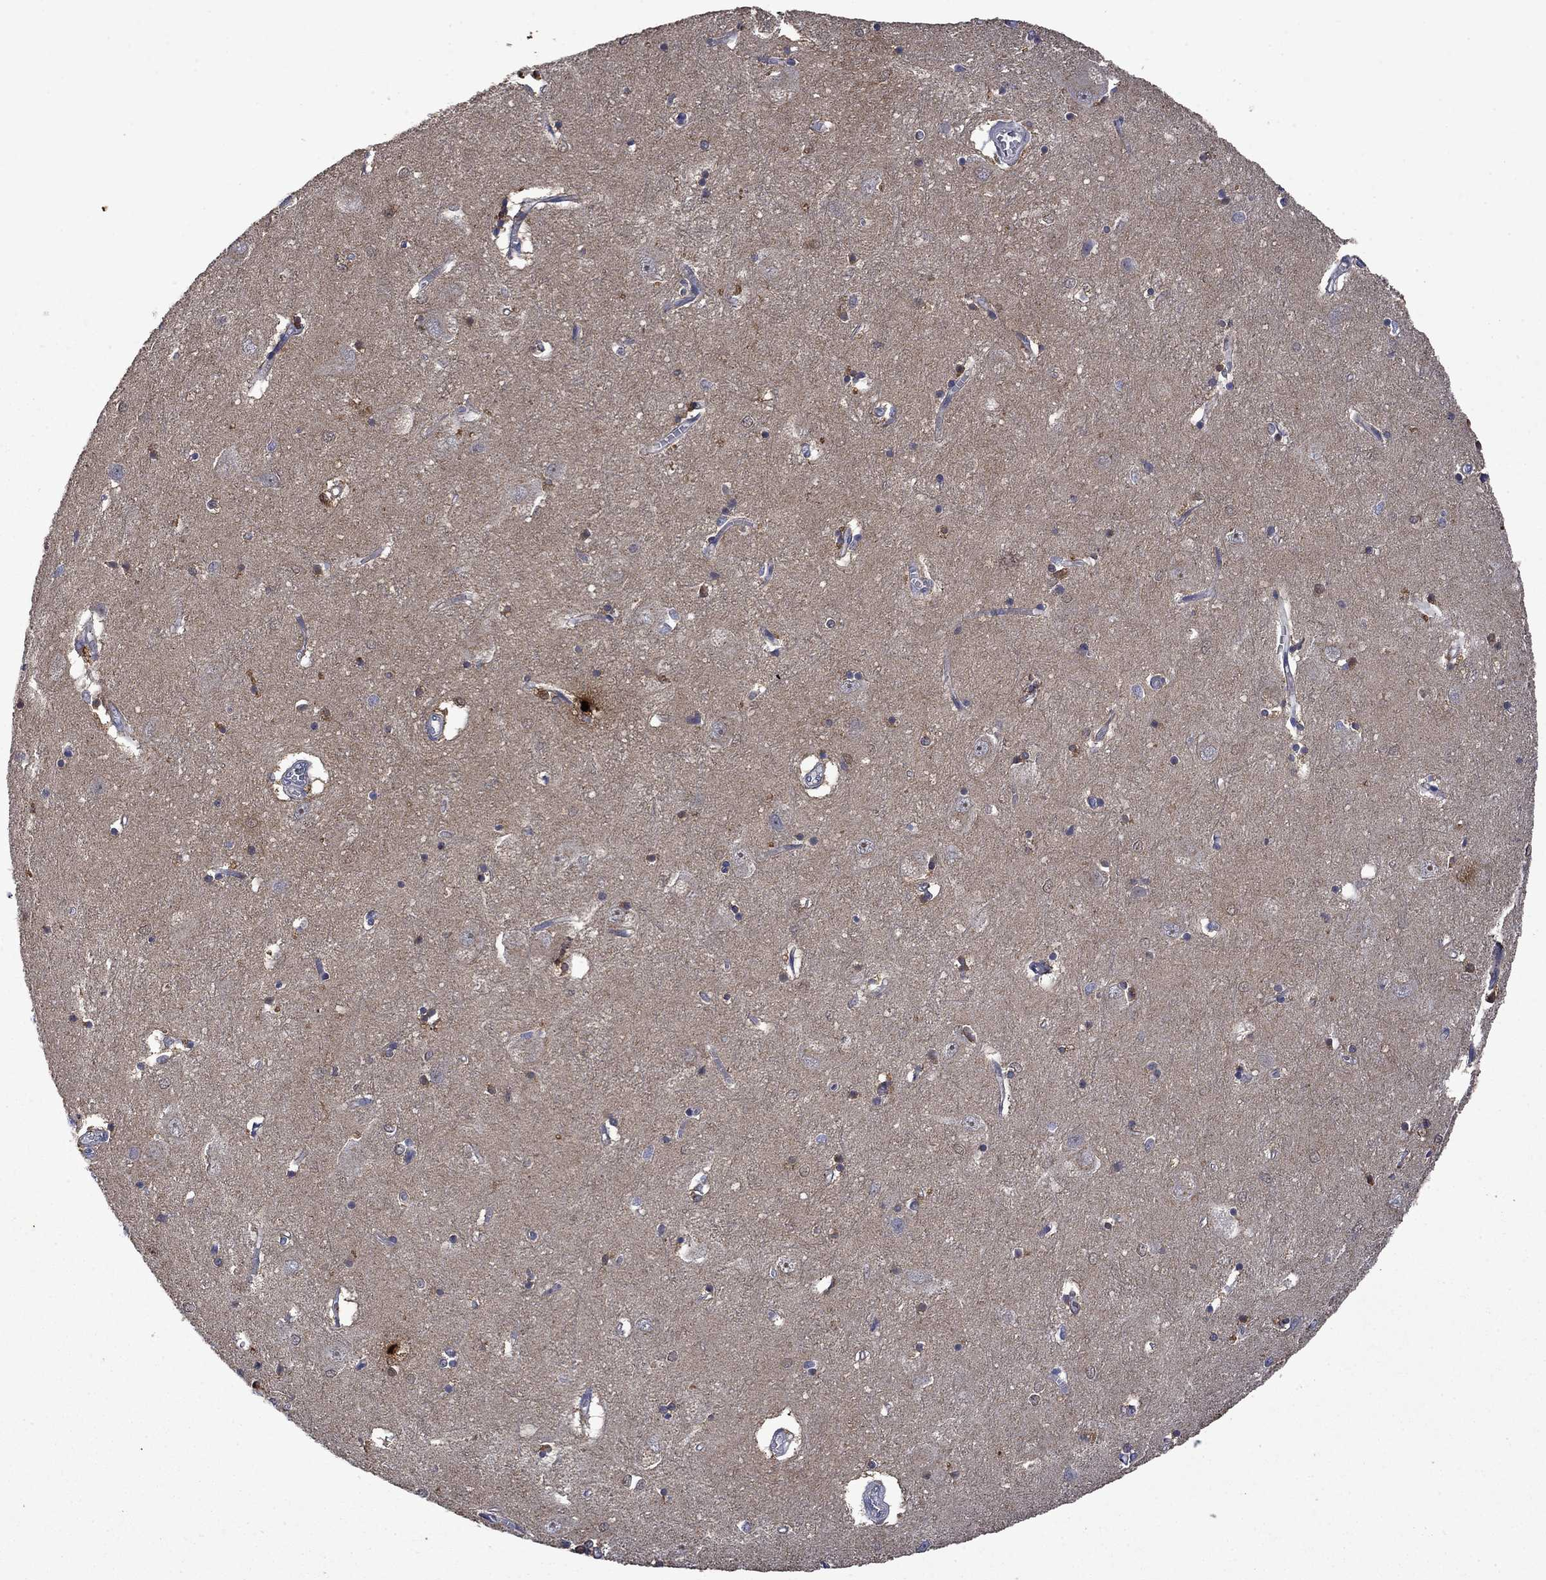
{"staining": {"intensity": "strong", "quantity": "<25%", "location": "cytoplasmic/membranous"}, "tissue": "caudate", "cell_type": "Glial cells", "image_type": "normal", "snomed": [{"axis": "morphology", "description": "Normal tissue, NOS"}, {"axis": "topography", "description": "Lateral ventricle wall"}], "caption": "Brown immunohistochemical staining in normal caudate shows strong cytoplasmic/membranous staining in approximately <25% of glial cells.", "gene": "PHKA1", "patient": {"sex": "male", "age": 54}}